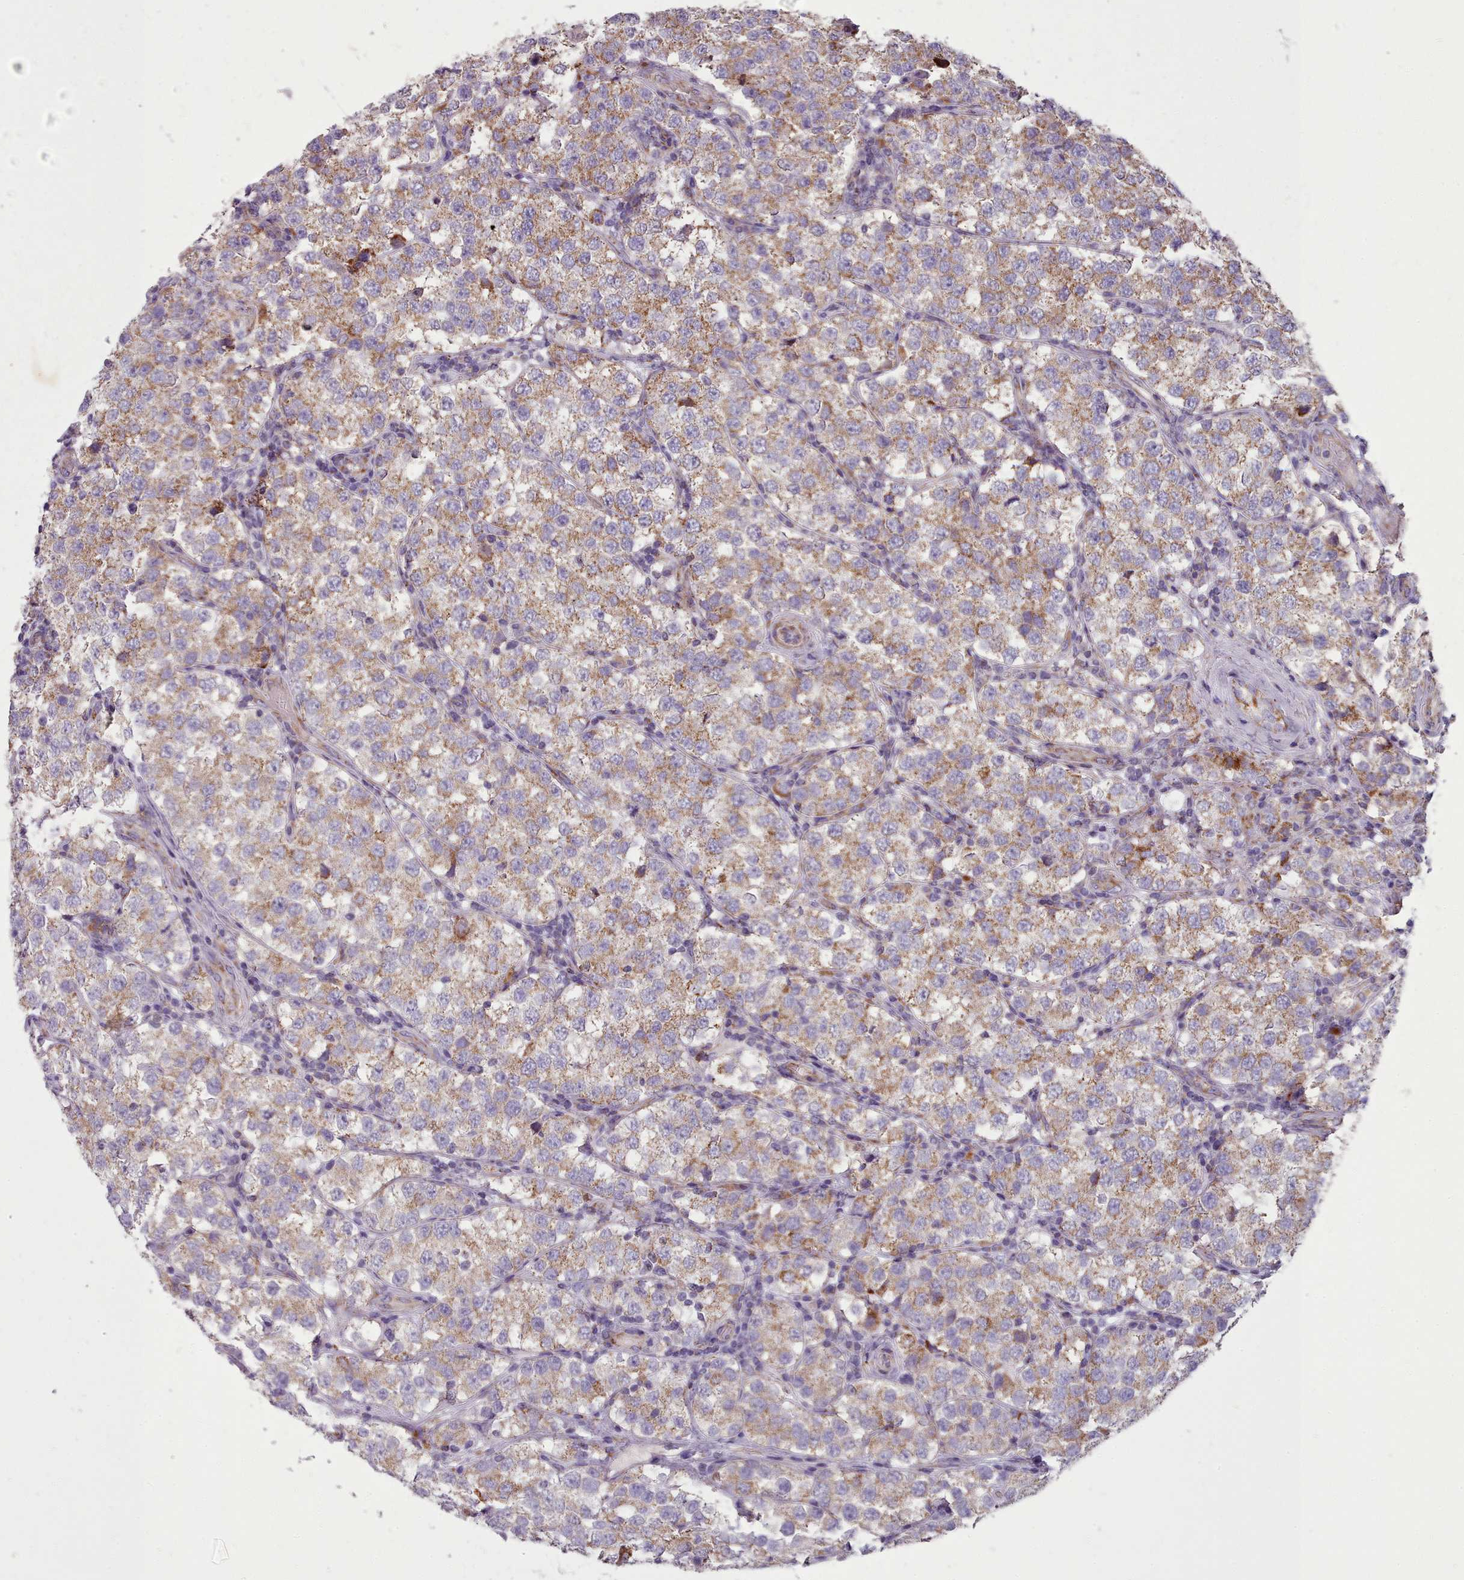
{"staining": {"intensity": "moderate", "quantity": ">75%", "location": "cytoplasmic/membranous"}, "tissue": "testis cancer", "cell_type": "Tumor cells", "image_type": "cancer", "snomed": [{"axis": "morphology", "description": "Seminoma, NOS"}, {"axis": "topography", "description": "Testis"}], "caption": "Tumor cells display moderate cytoplasmic/membranous positivity in approximately >75% of cells in testis cancer.", "gene": "FKBP10", "patient": {"sex": "male", "age": 34}}